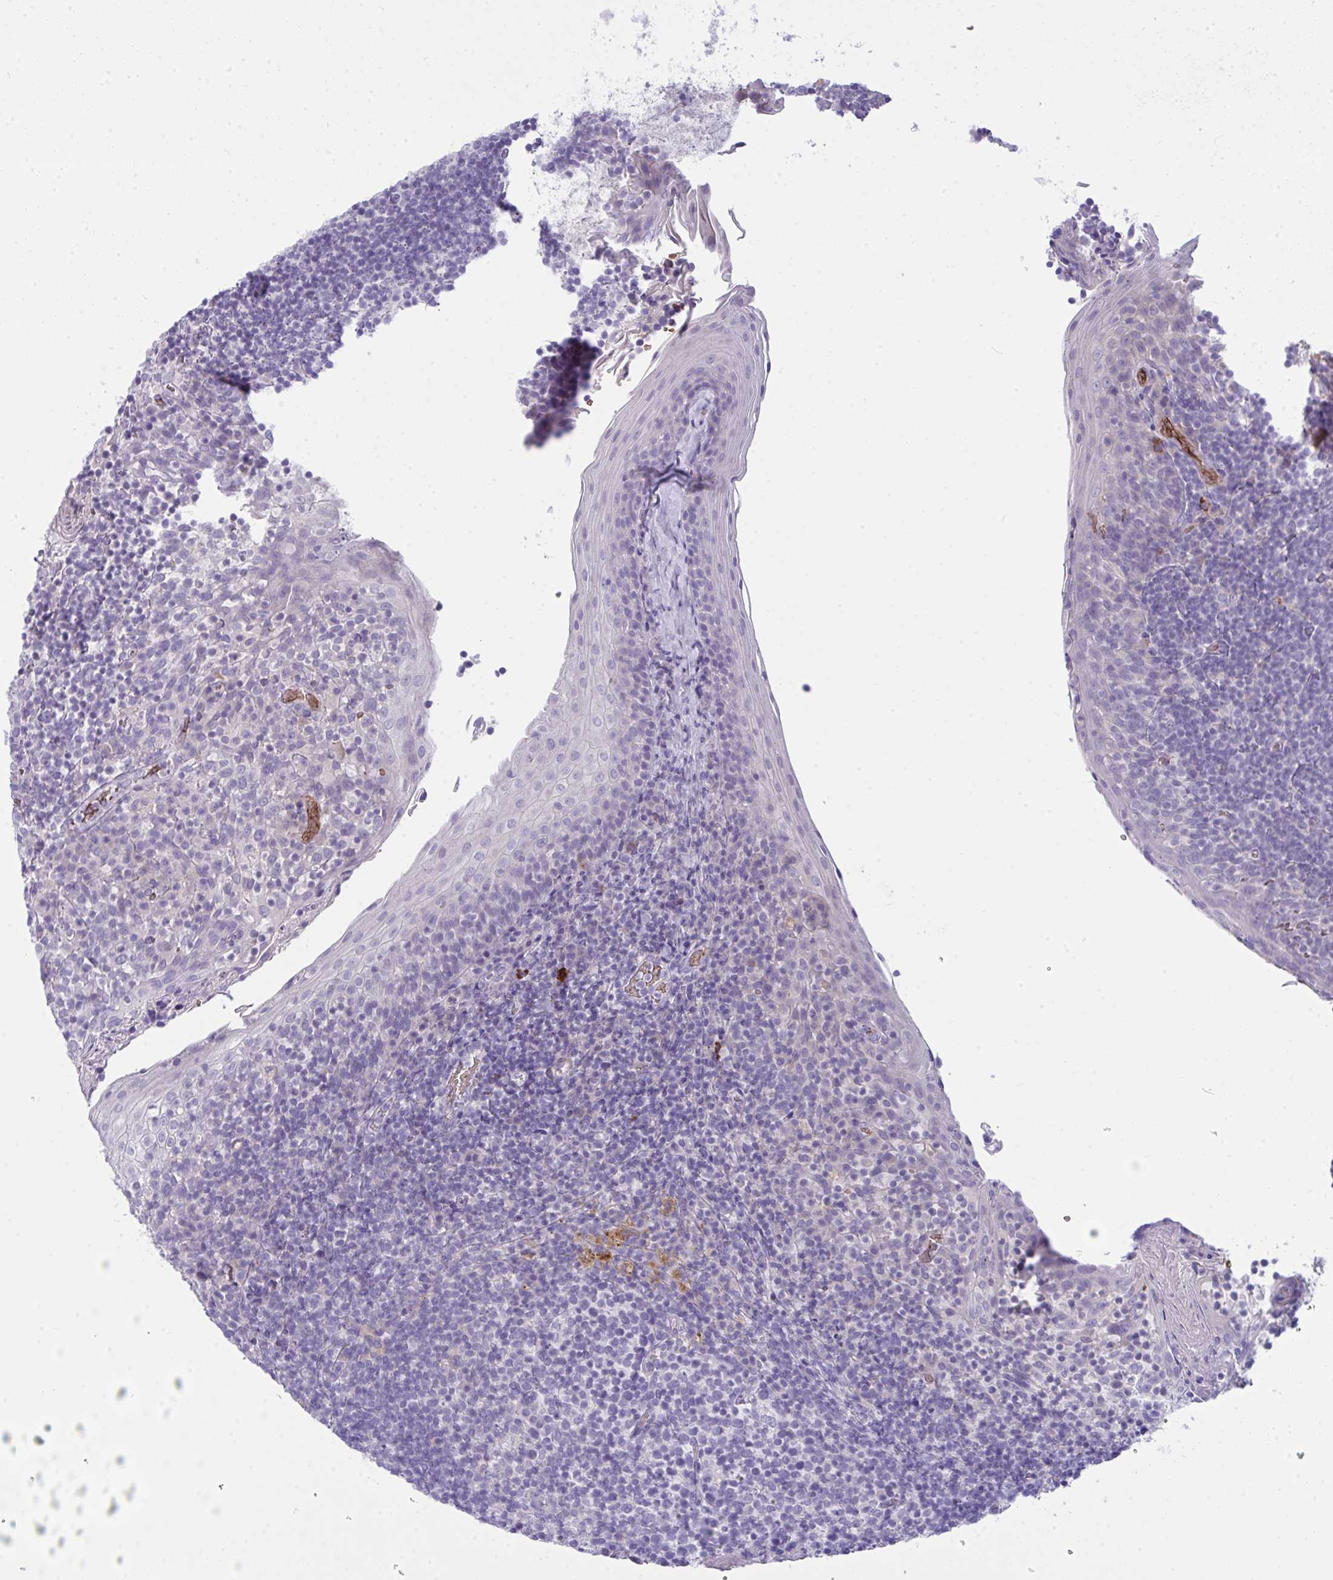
{"staining": {"intensity": "negative", "quantity": "none", "location": "none"}, "tissue": "tonsil", "cell_type": "Germinal center cells", "image_type": "normal", "snomed": [{"axis": "morphology", "description": "Normal tissue, NOS"}, {"axis": "topography", "description": "Tonsil"}], "caption": "Immunohistochemistry (IHC) of benign human tonsil reveals no expression in germinal center cells. Brightfield microscopy of immunohistochemistry stained with DAB (brown) and hematoxylin (blue), captured at high magnification.", "gene": "SPTB", "patient": {"sex": "female", "age": 10}}